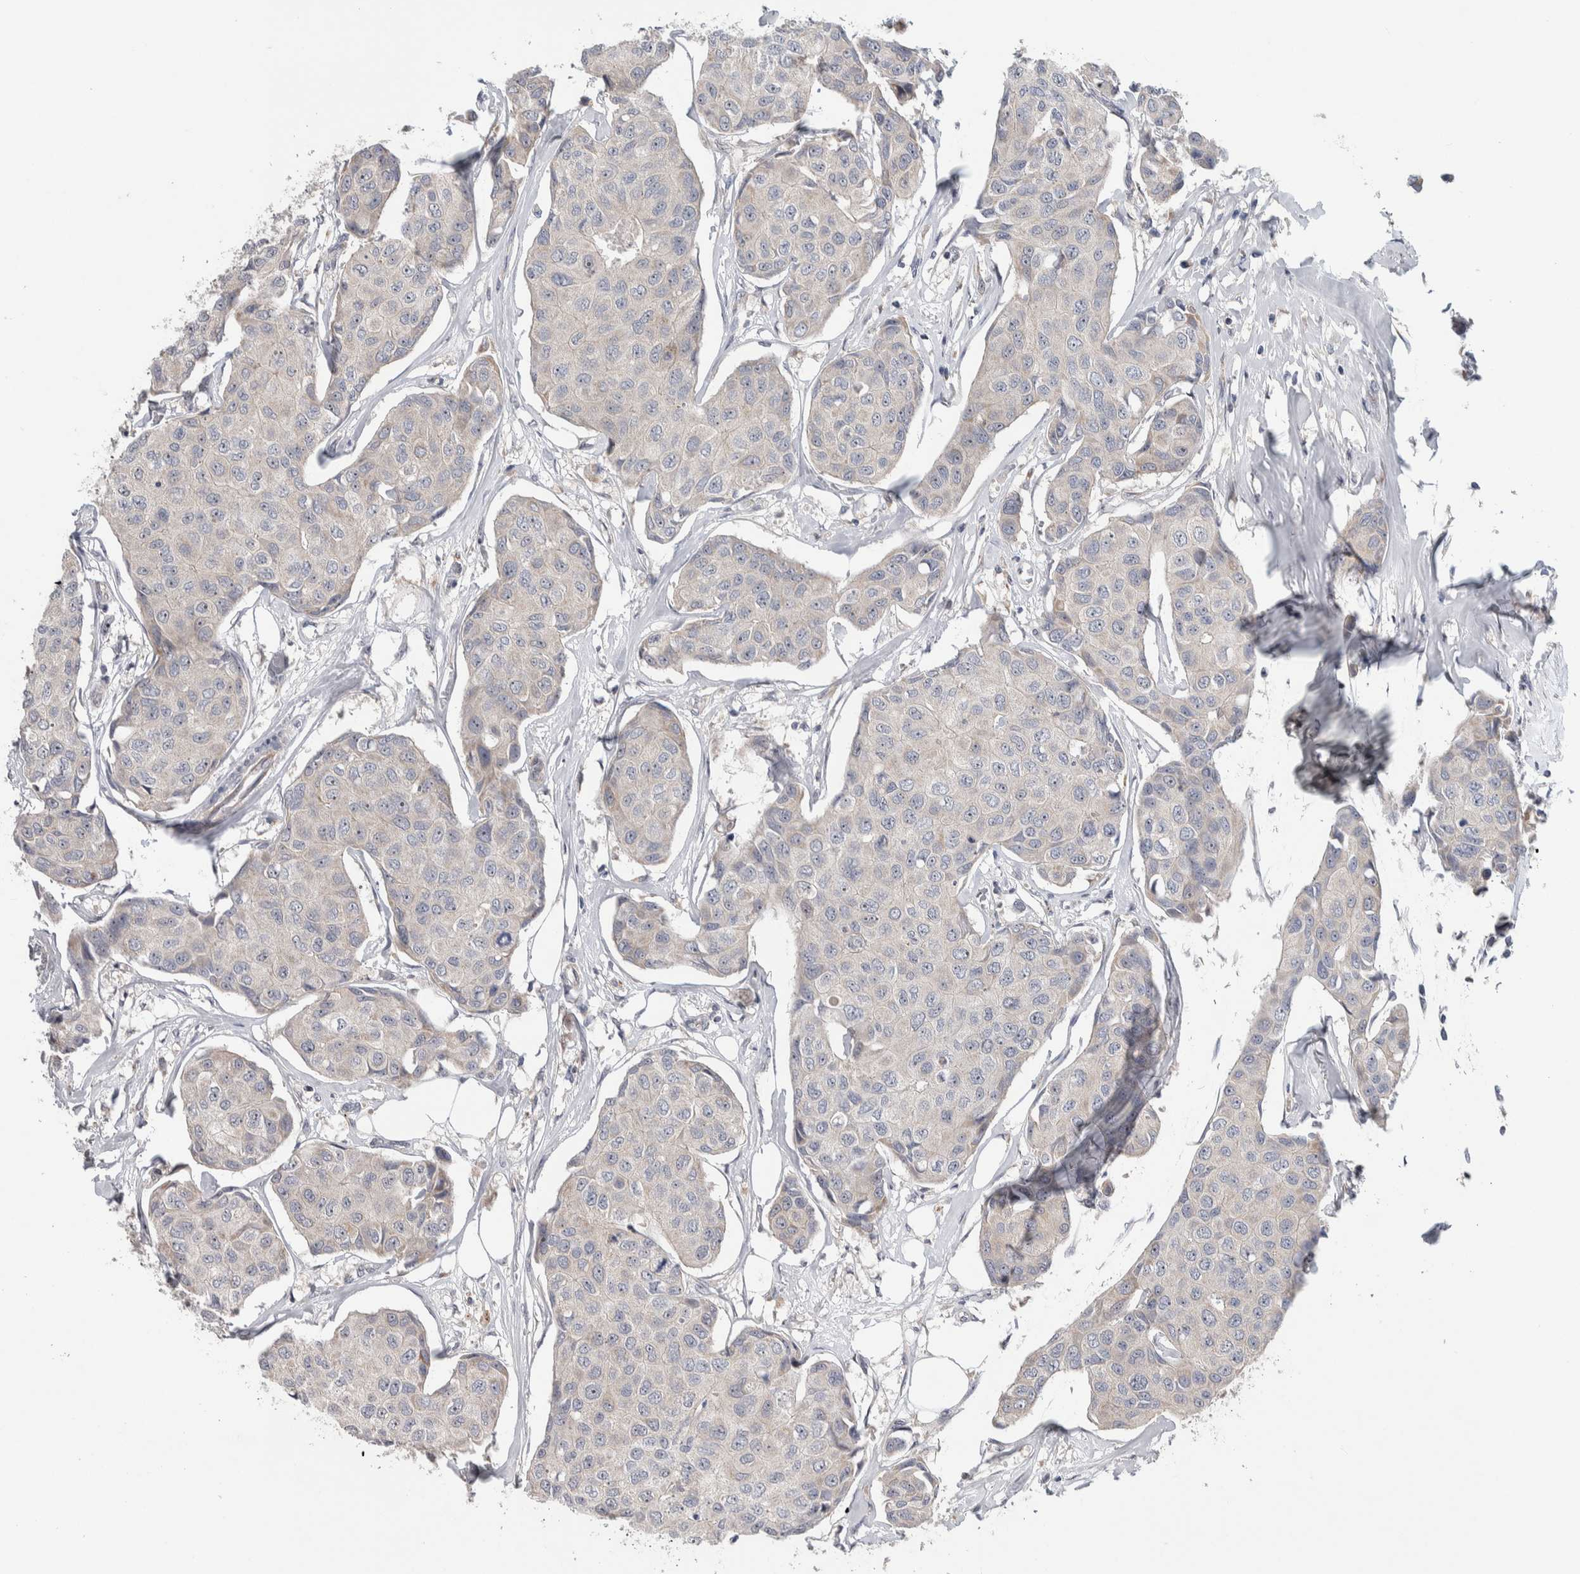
{"staining": {"intensity": "negative", "quantity": "none", "location": "none"}, "tissue": "breast cancer", "cell_type": "Tumor cells", "image_type": "cancer", "snomed": [{"axis": "morphology", "description": "Duct carcinoma"}, {"axis": "topography", "description": "Breast"}], "caption": "This is an immunohistochemistry (IHC) histopathology image of breast cancer (intraductal carcinoma). There is no staining in tumor cells.", "gene": "PRRG4", "patient": {"sex": "female", "age": 80}}